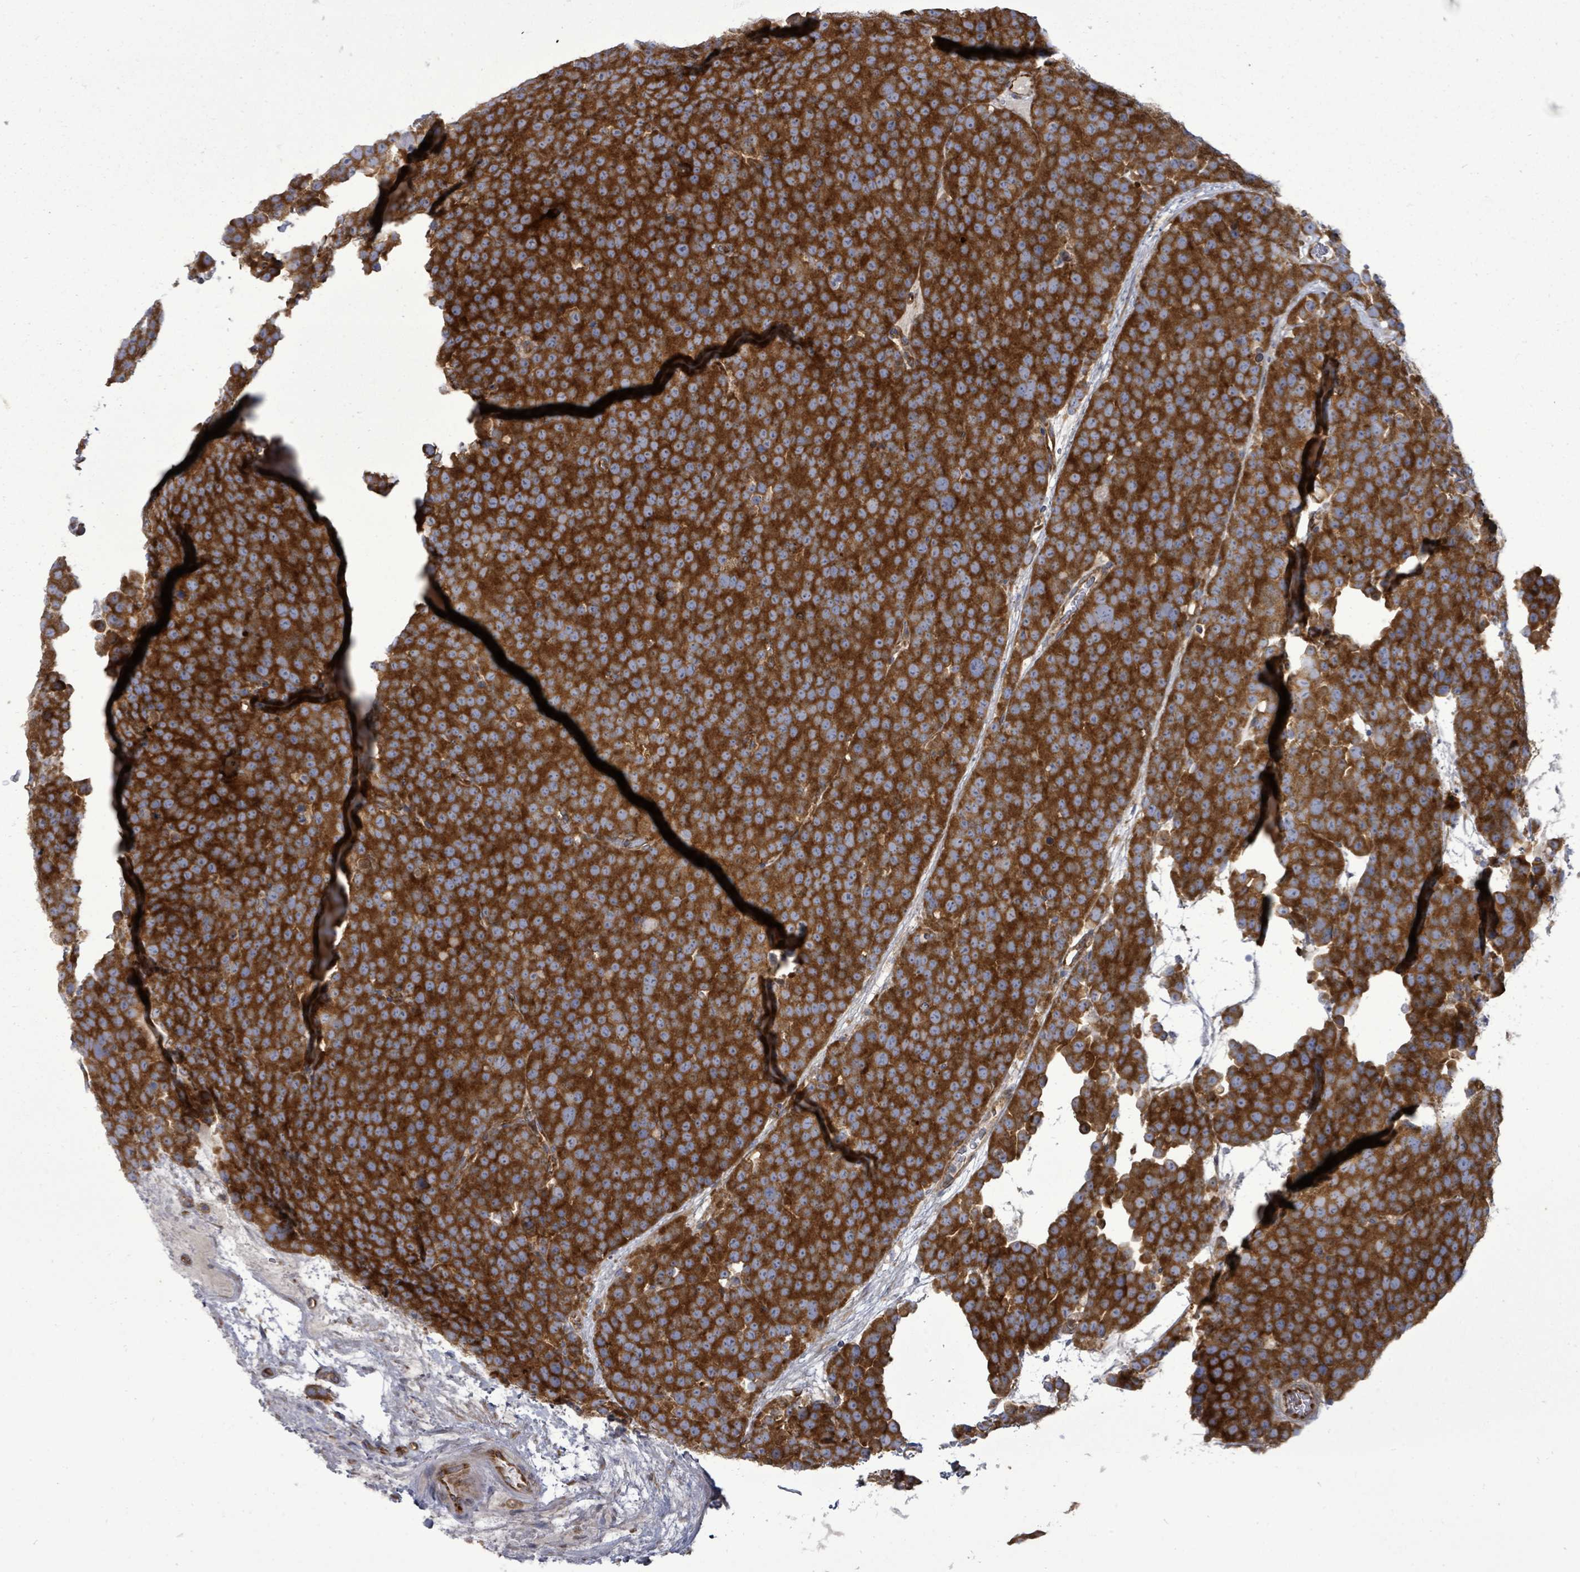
{"staining": {"intensity": "strong", "quantity": ">75%", "location": "cytoplasmic/membranous"}, "tissue": "testis cancer", "cell_type": "Tumor cells", "image_type": "cancer", "snomed": [{"axis": "morphology", "description": "Seminoma, NOS"}, {"axis": "topography", "description": "Testis"}], "caption": "Immunohistochemistry (IHC) histopathology image of neoplastic tissue: testis seminoma stained using immunohistochemistry (IHC) shows high levels of strong protein expression localized specifically in the cytoplasmic/membranous of tumor cells, appearing as a cytoplasmic/membranous brown color.", "gene": "EIF3C", "patient": {"sex": "male", "age": 71}}